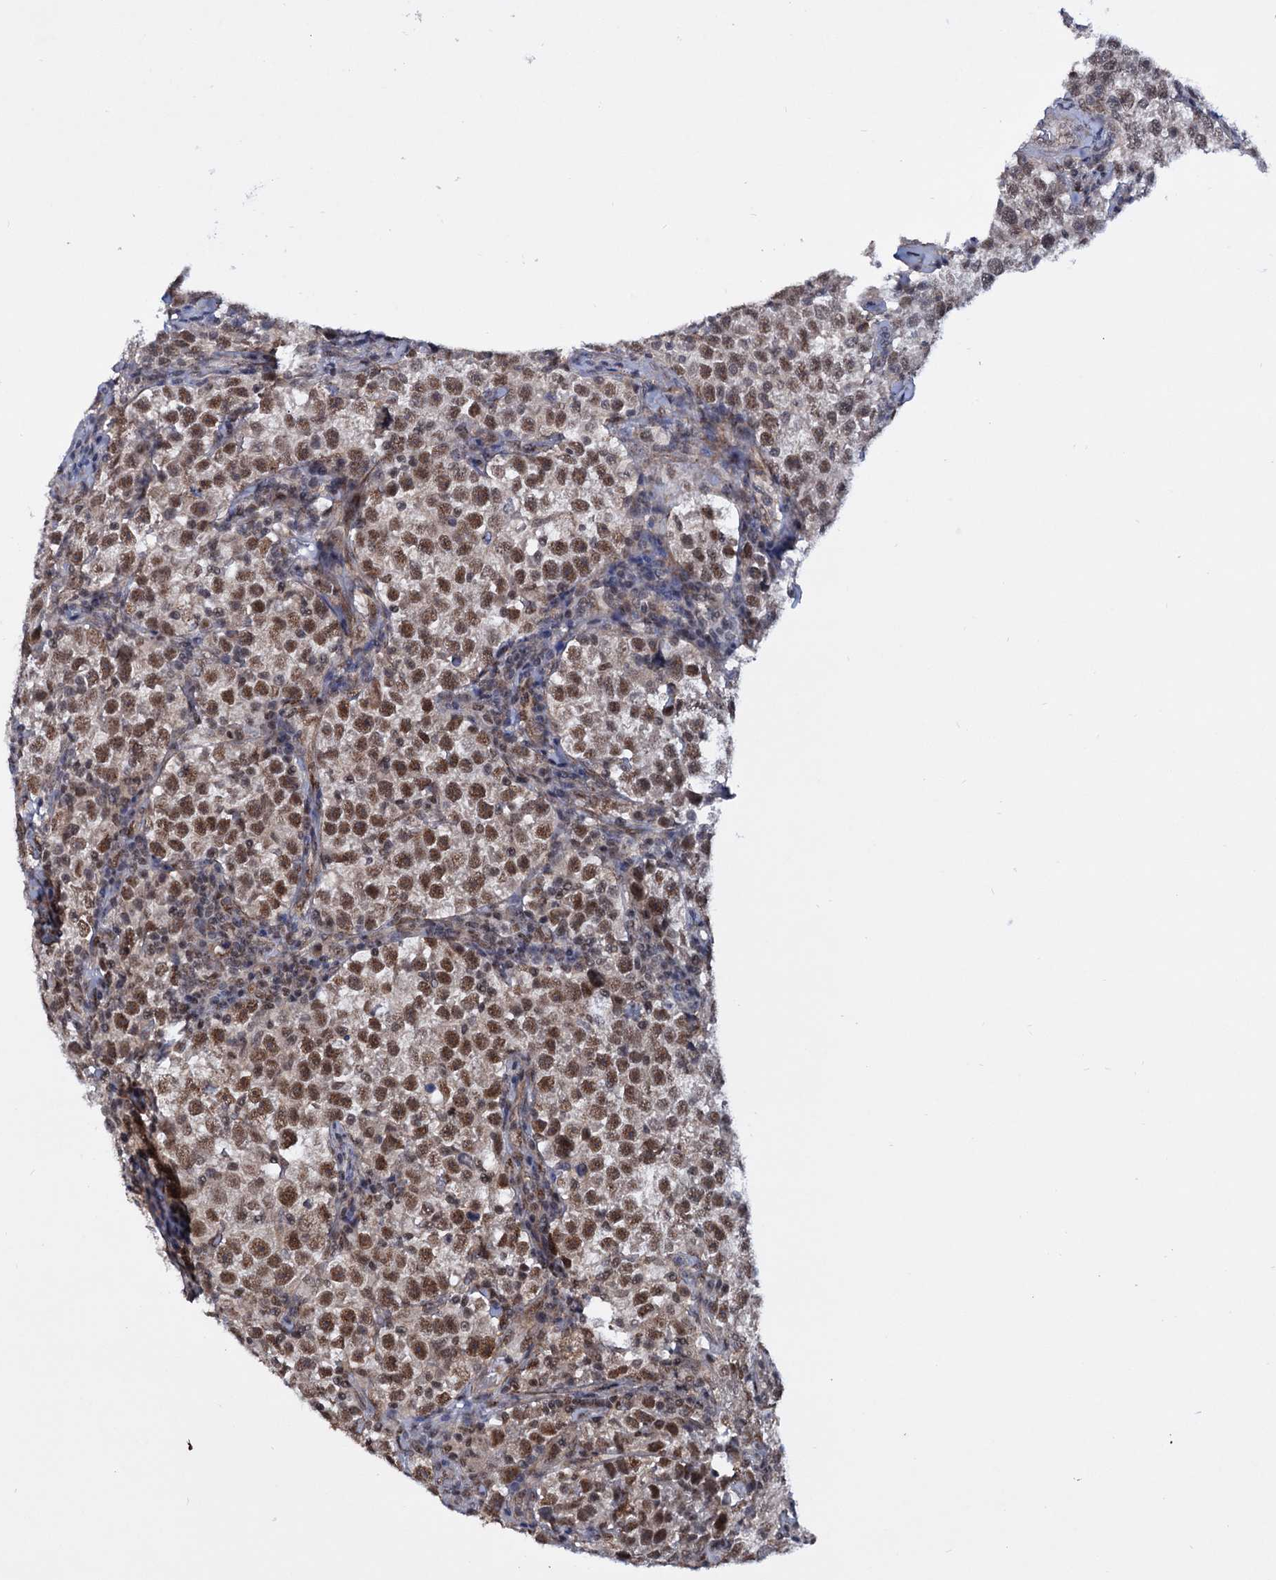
{"staining": {"intensity": "moderate", "quantity": ">75%", "location": "nuclear"}, "tissue": "testis cancer", "cell_type": "Tumor cells", "image_type": "cancer", "snomed": [{"axis": "morphology", "description": "Normal tissue, NOS"}, {"axis": "morphology", "description": "Seminoma, NOS"}, {"axis": "topography", "description": "Testis"}], "caption": "Protein positivity by immunohistochemistry exhibits moderate nuclear positivity in about >75% of tumor cells in seminoma (testis).", "gene": "TBC1D12", "patient": {"sex": "male", "age": 43}}